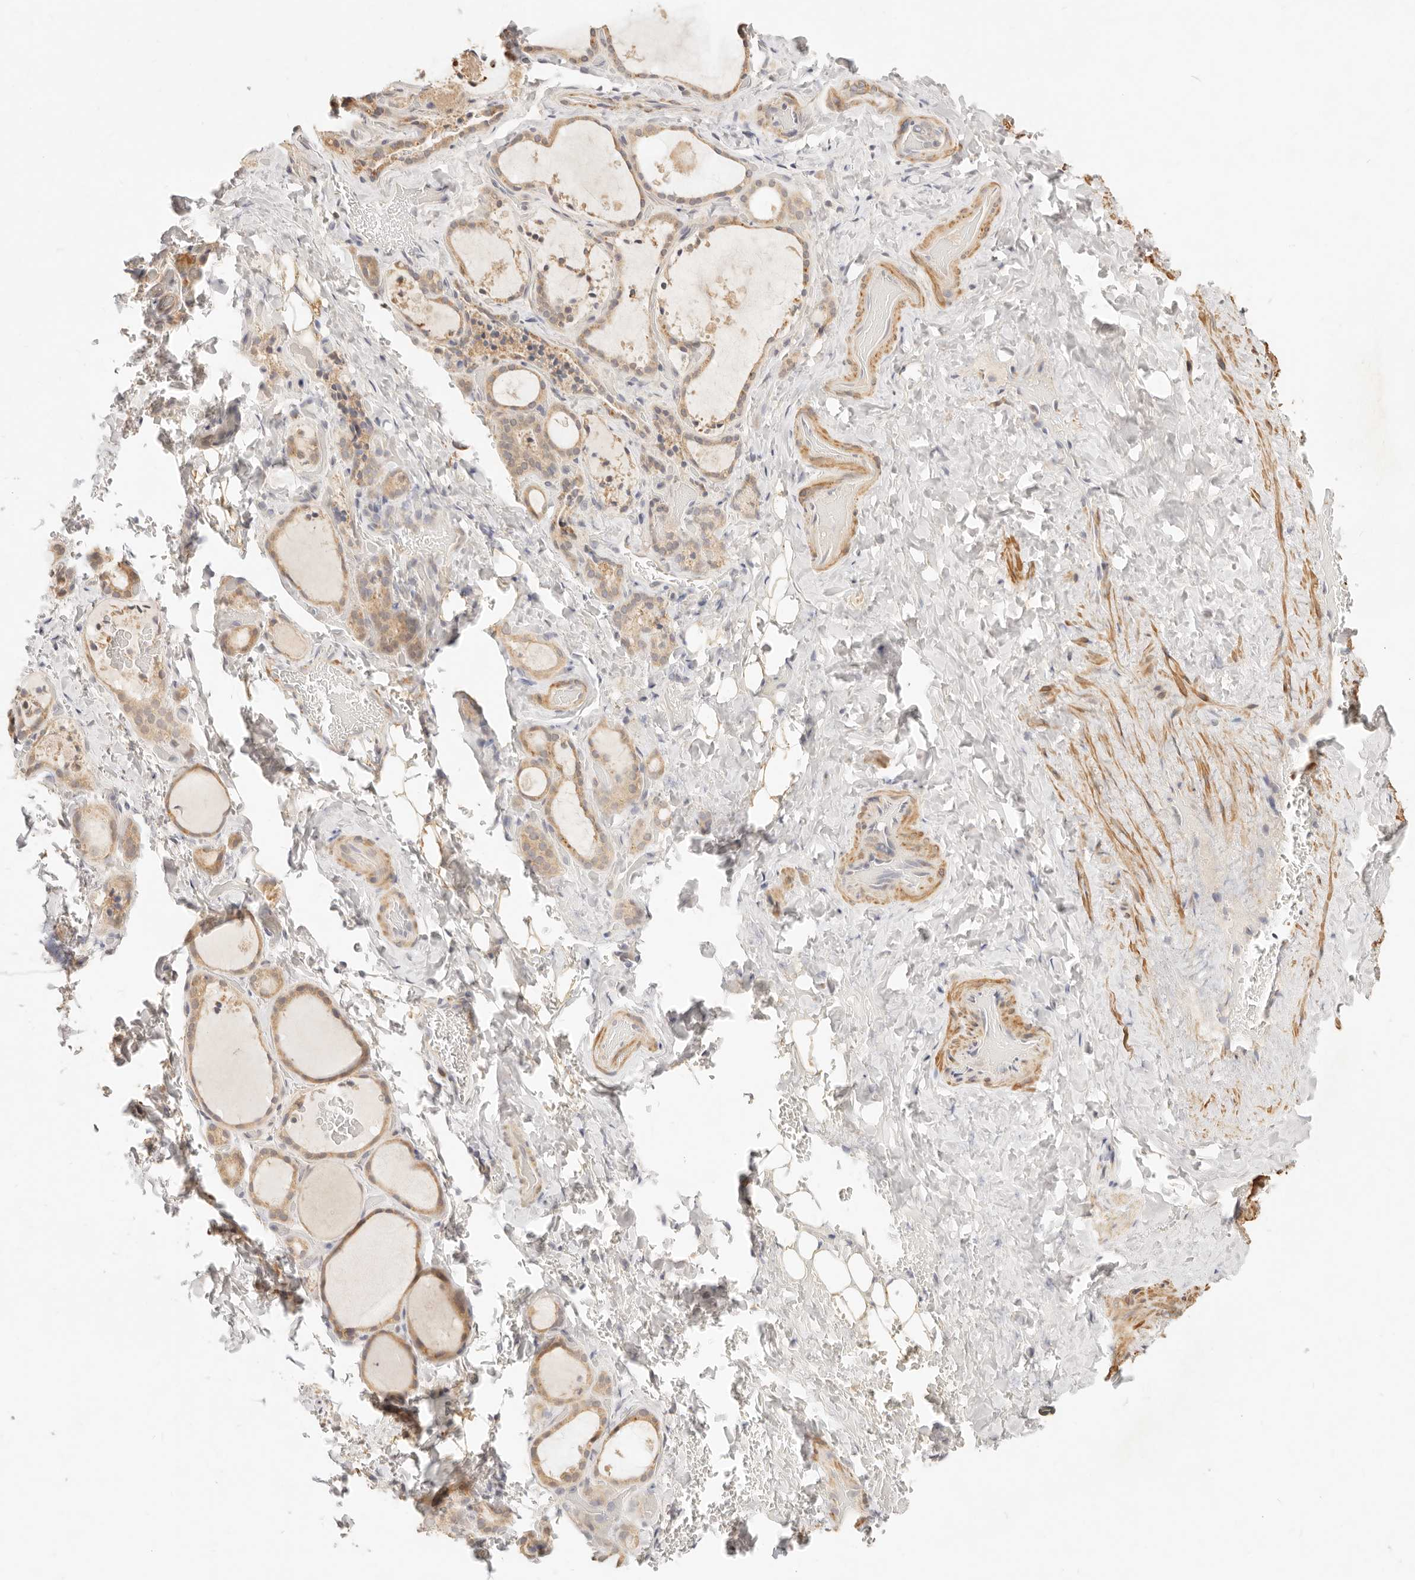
{"staining": {"intensity": "weak", "quantity": ">75%", "location": "cytoplasmic/membranous"}, "tissue": "thyroid gland", "cell_type": "Glandular cells", "image_type": "normal", "snomed": [{"axis": "morphology", "description": "Normal tissue, NOS"}, {"axis": "topography", "description": "Thyroid gland"}], "caption": "This photomicrograph demonstrates immunohistochemistry staining of normal human thyroid gland, with low weak cytoplasmic/membranous expression in approximately >75% of glandular cells.", "gene": "RUBCNL", "patient": {"sex": "female", "age": 44}}